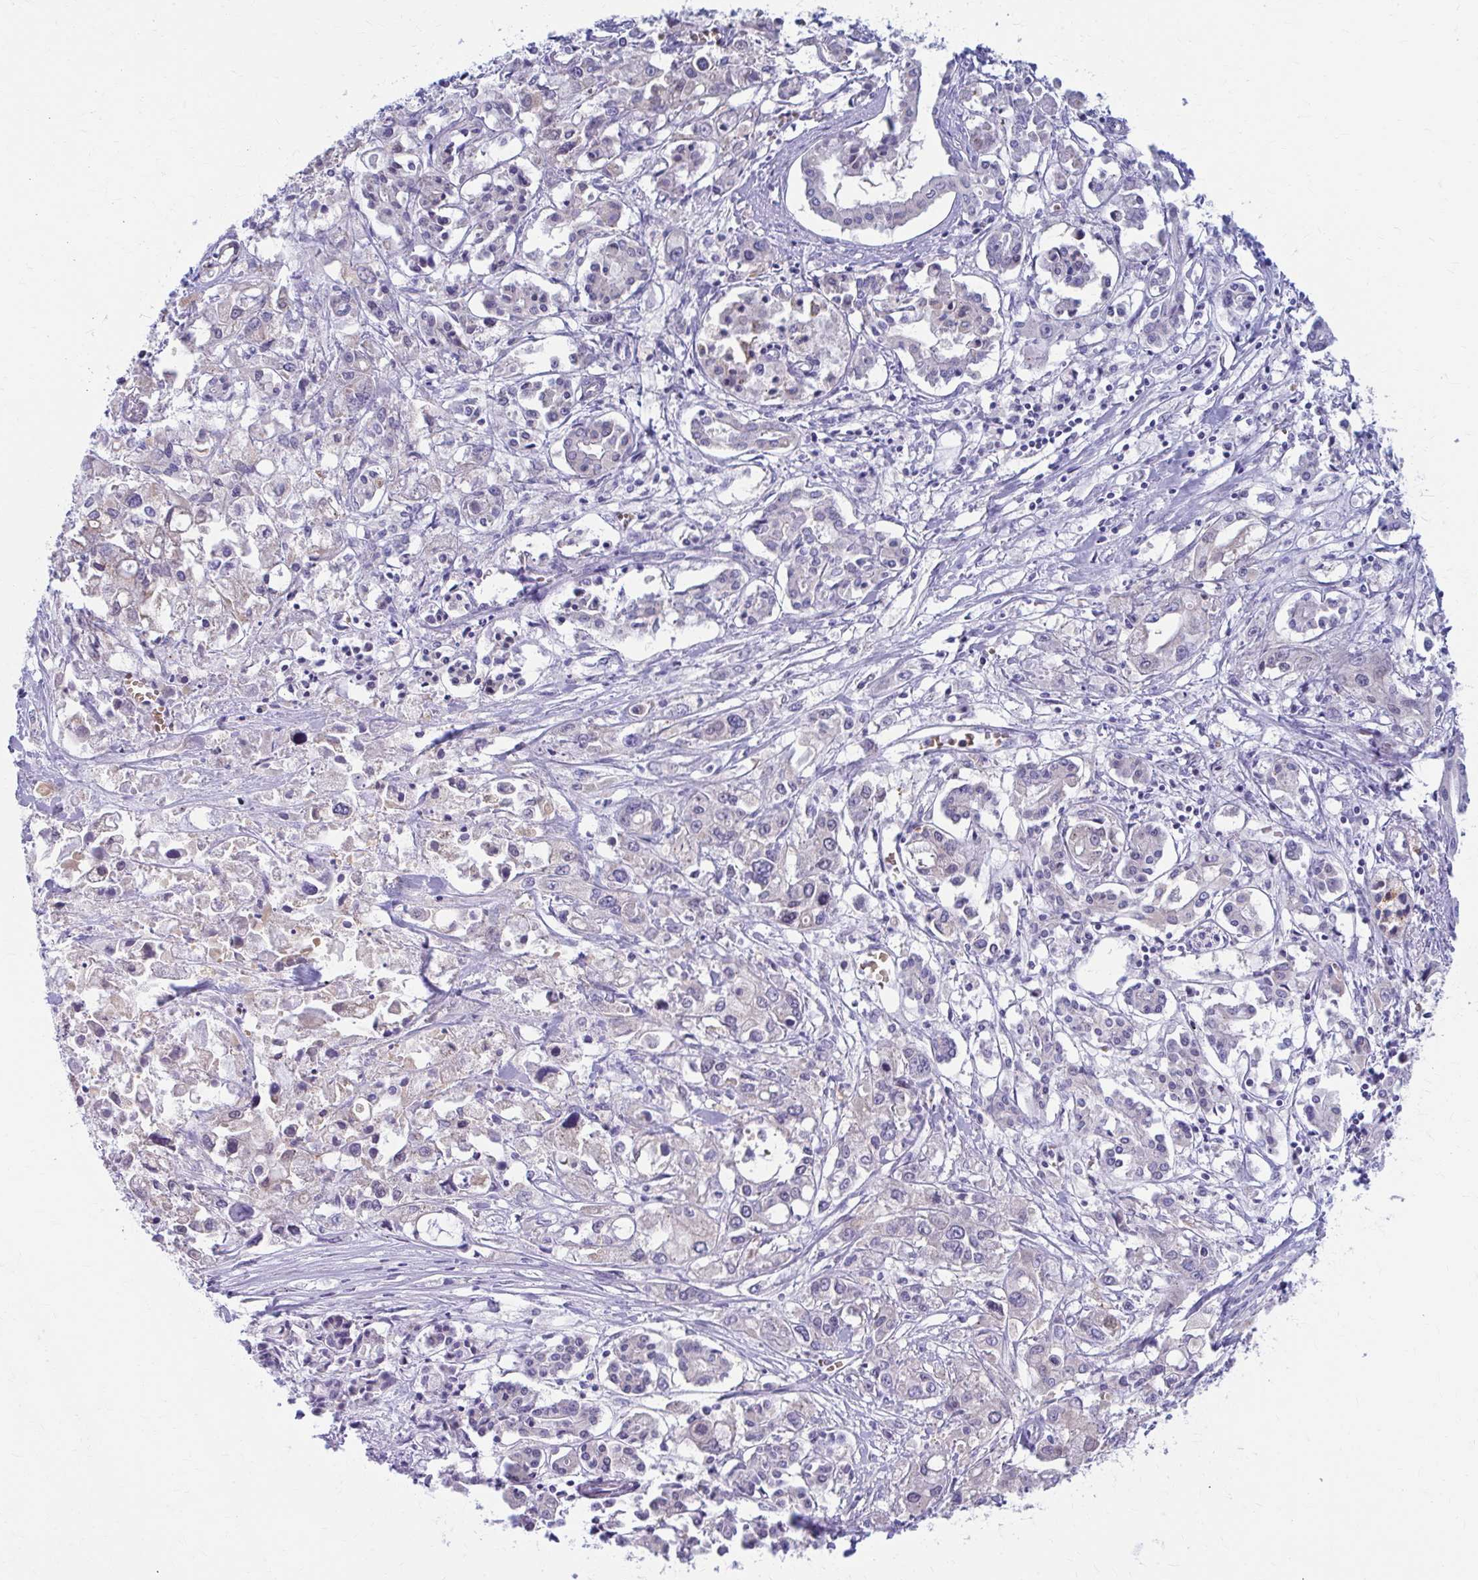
{"staining": {"intensity": "negative", "quantity": "none", "location": "none"}, "tissue": "pancreatic cancer", "cell_type": "Tumor cells", "image_type": "cancer", "snomed": [{"axis": "morphology", "description": "Adenocarcinoma, NOS"}, {"axis": "topography", "description": "Pancreas"}], "caption": "This is a micrograph of immunohistochemistry staining of pancreatic cancer, which shows no expression in tumor cells.", "gene": "RADIL", "patient": {"sex": "male", "age": 71}}